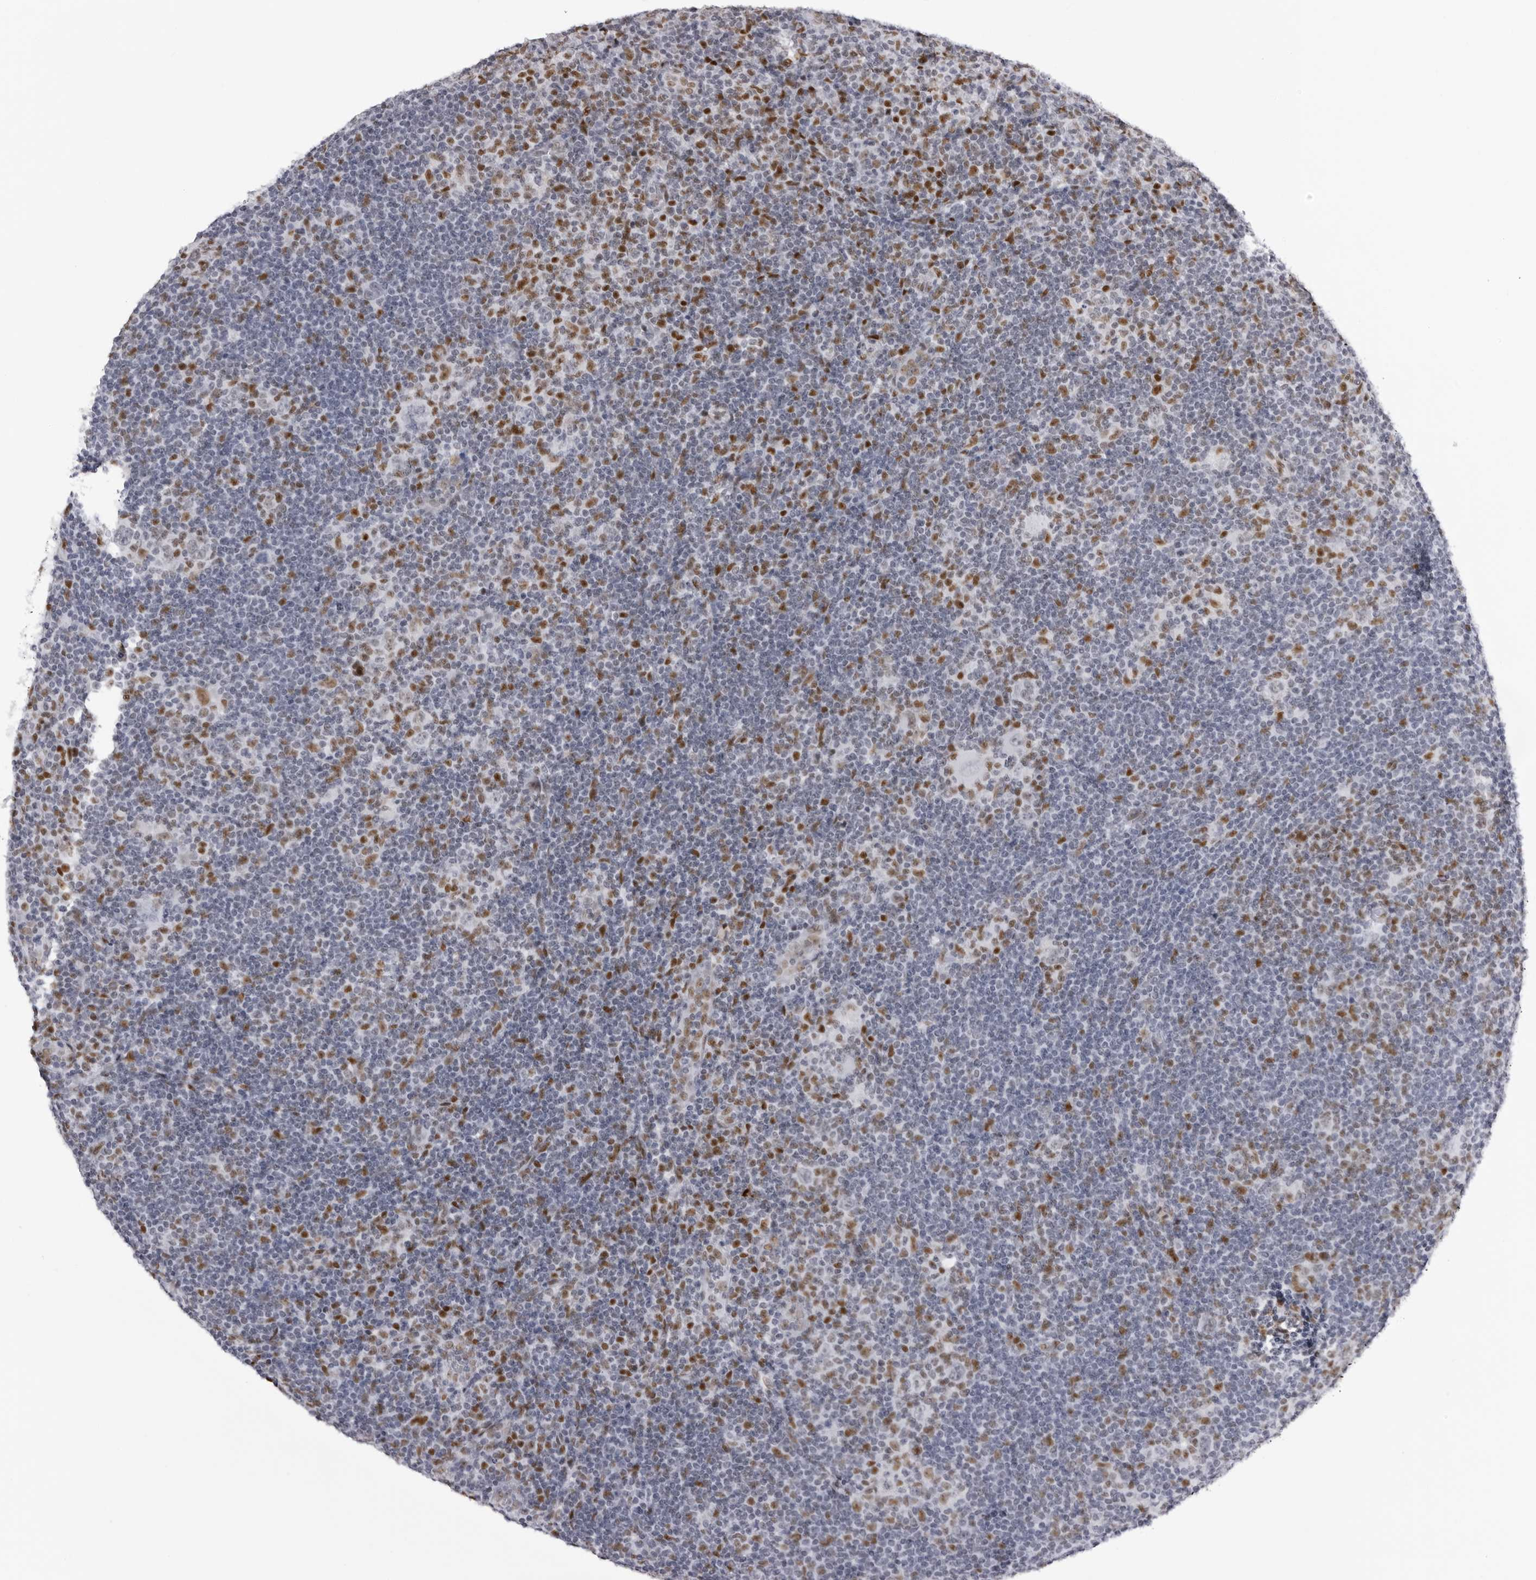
{"staining": {"intensity": "negative", "quantity": "none", "location": "none"}, "tissue": "lymphoma", "cell_type": "Tumor cells", "image_type": "cancer", "snomed": [{"axis": "morphology", "description": "Hodgkin's disease, NOS"}, {"axis": "topography", "description": "Lymph node"}], "caption": "Immunohistochemical staining of lymphoma demonstrates no significant positivity in tumor cells.", "gene": "IRF2BP2", "patient": {"sex": "female", "age": 57}}